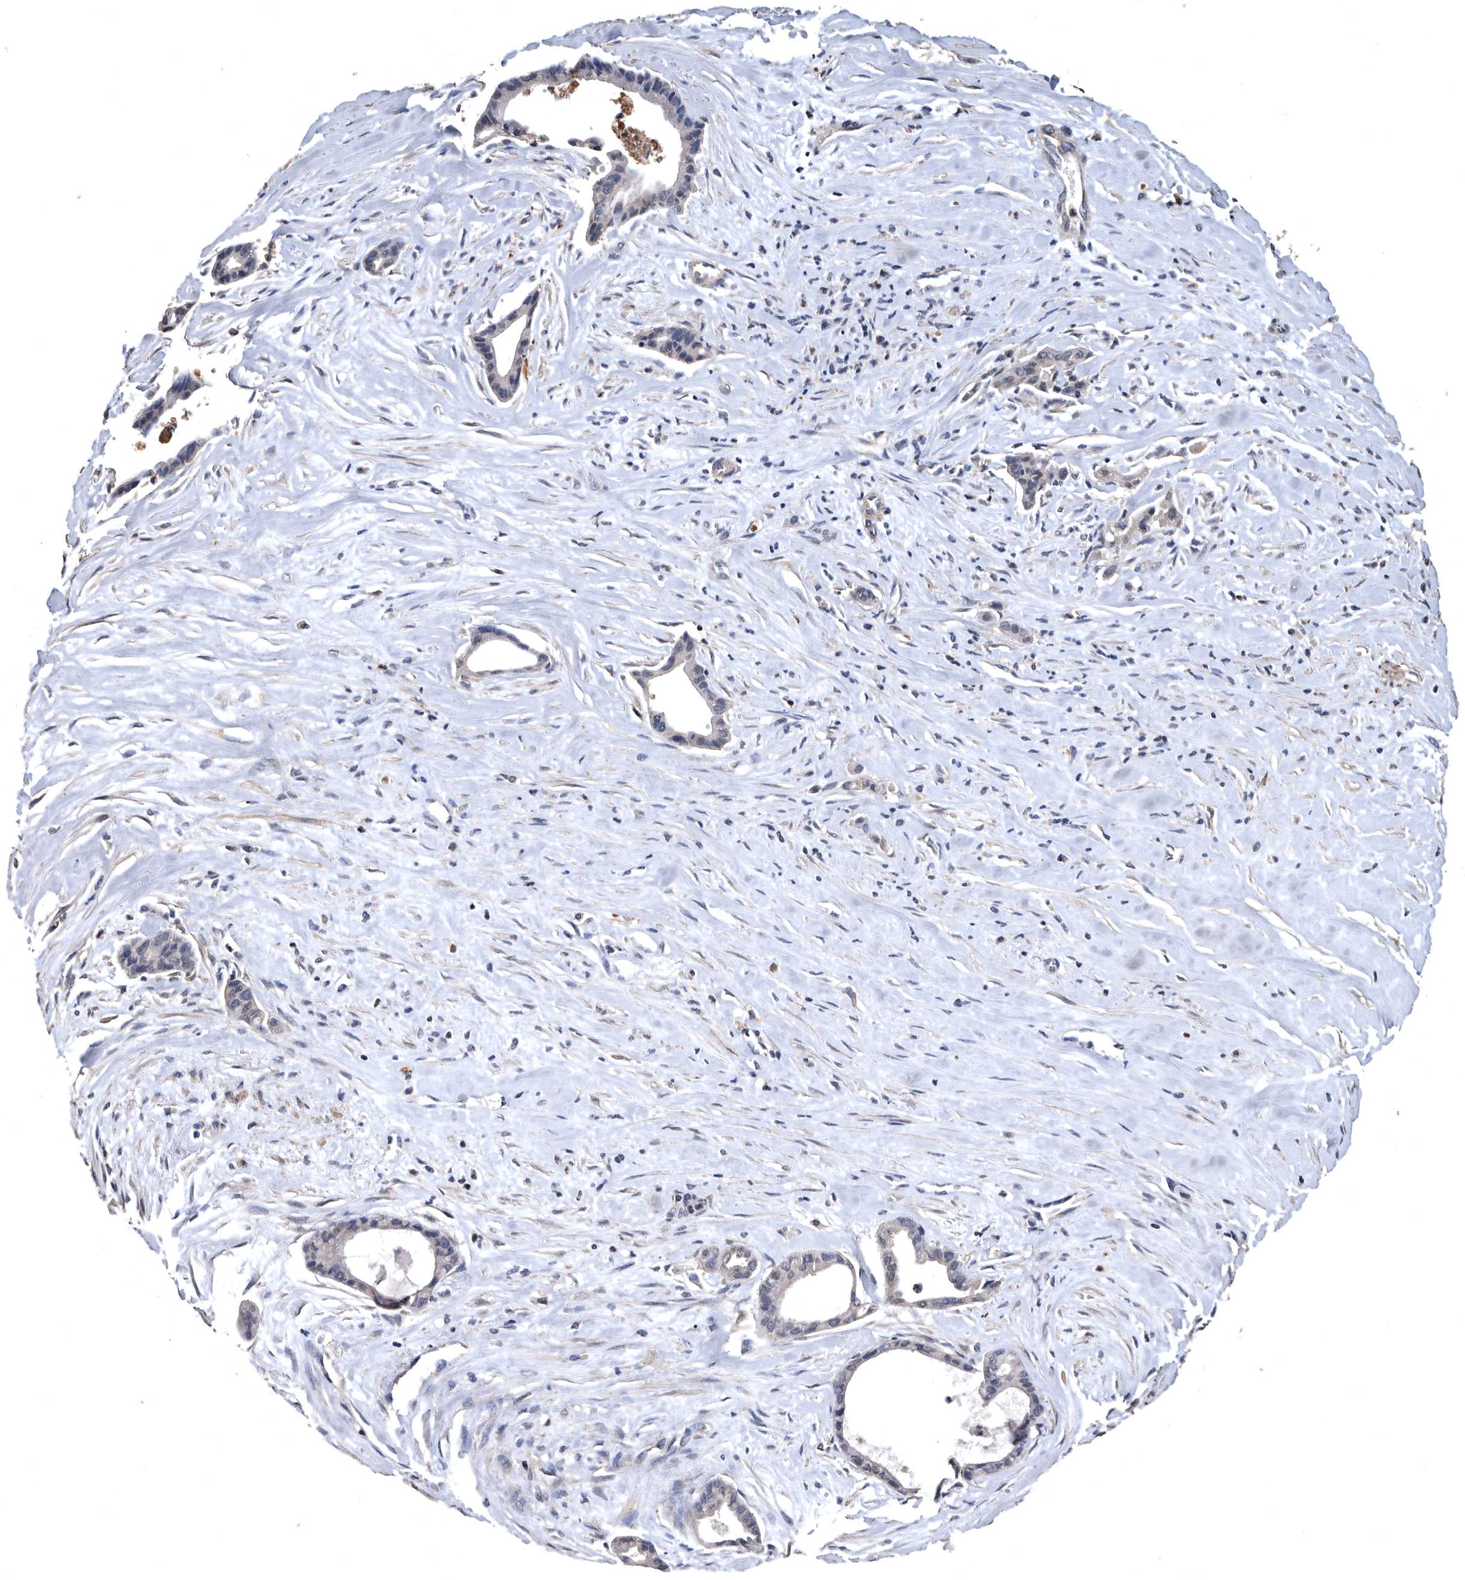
{"staining": {"intensity": "negative", "quantity": "none", "location": "none"}, "tissue": "liver cancer", "cell_type": "Tumor cells", "image_type": "cancer", "snomed": [{"axis": "morphology", "description": "Cholangiocarcinoma"}, {"axis": "topography", "description": "Liver"}], "caption": "Protein analysis of liver cancer shows no significant expression in tumor cells.", "gene": "NRBP1", "patient": {"sex": "female", "age": 55}}